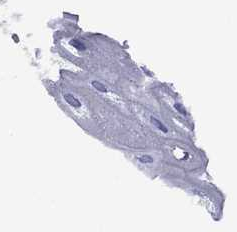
{"staining": {"intensity": "negative", "quantity": "none", "location": "none"}, "tissue": "esophagus", "cell_type": "Squamous epithelial cells", "image_type": "normal", "snomed": [{"axis": "morphology", "description": "Normal tissue, NOS"}, {"axis": "topography", "description": "Esophagus"}], "caption": "Immunohistochemical staining of unremarkable esophagus demonstrates no significant positivity in squamous epithelial cells.", "gene": "CD40LG", "patient": {"sex": "male", "age": 76}}